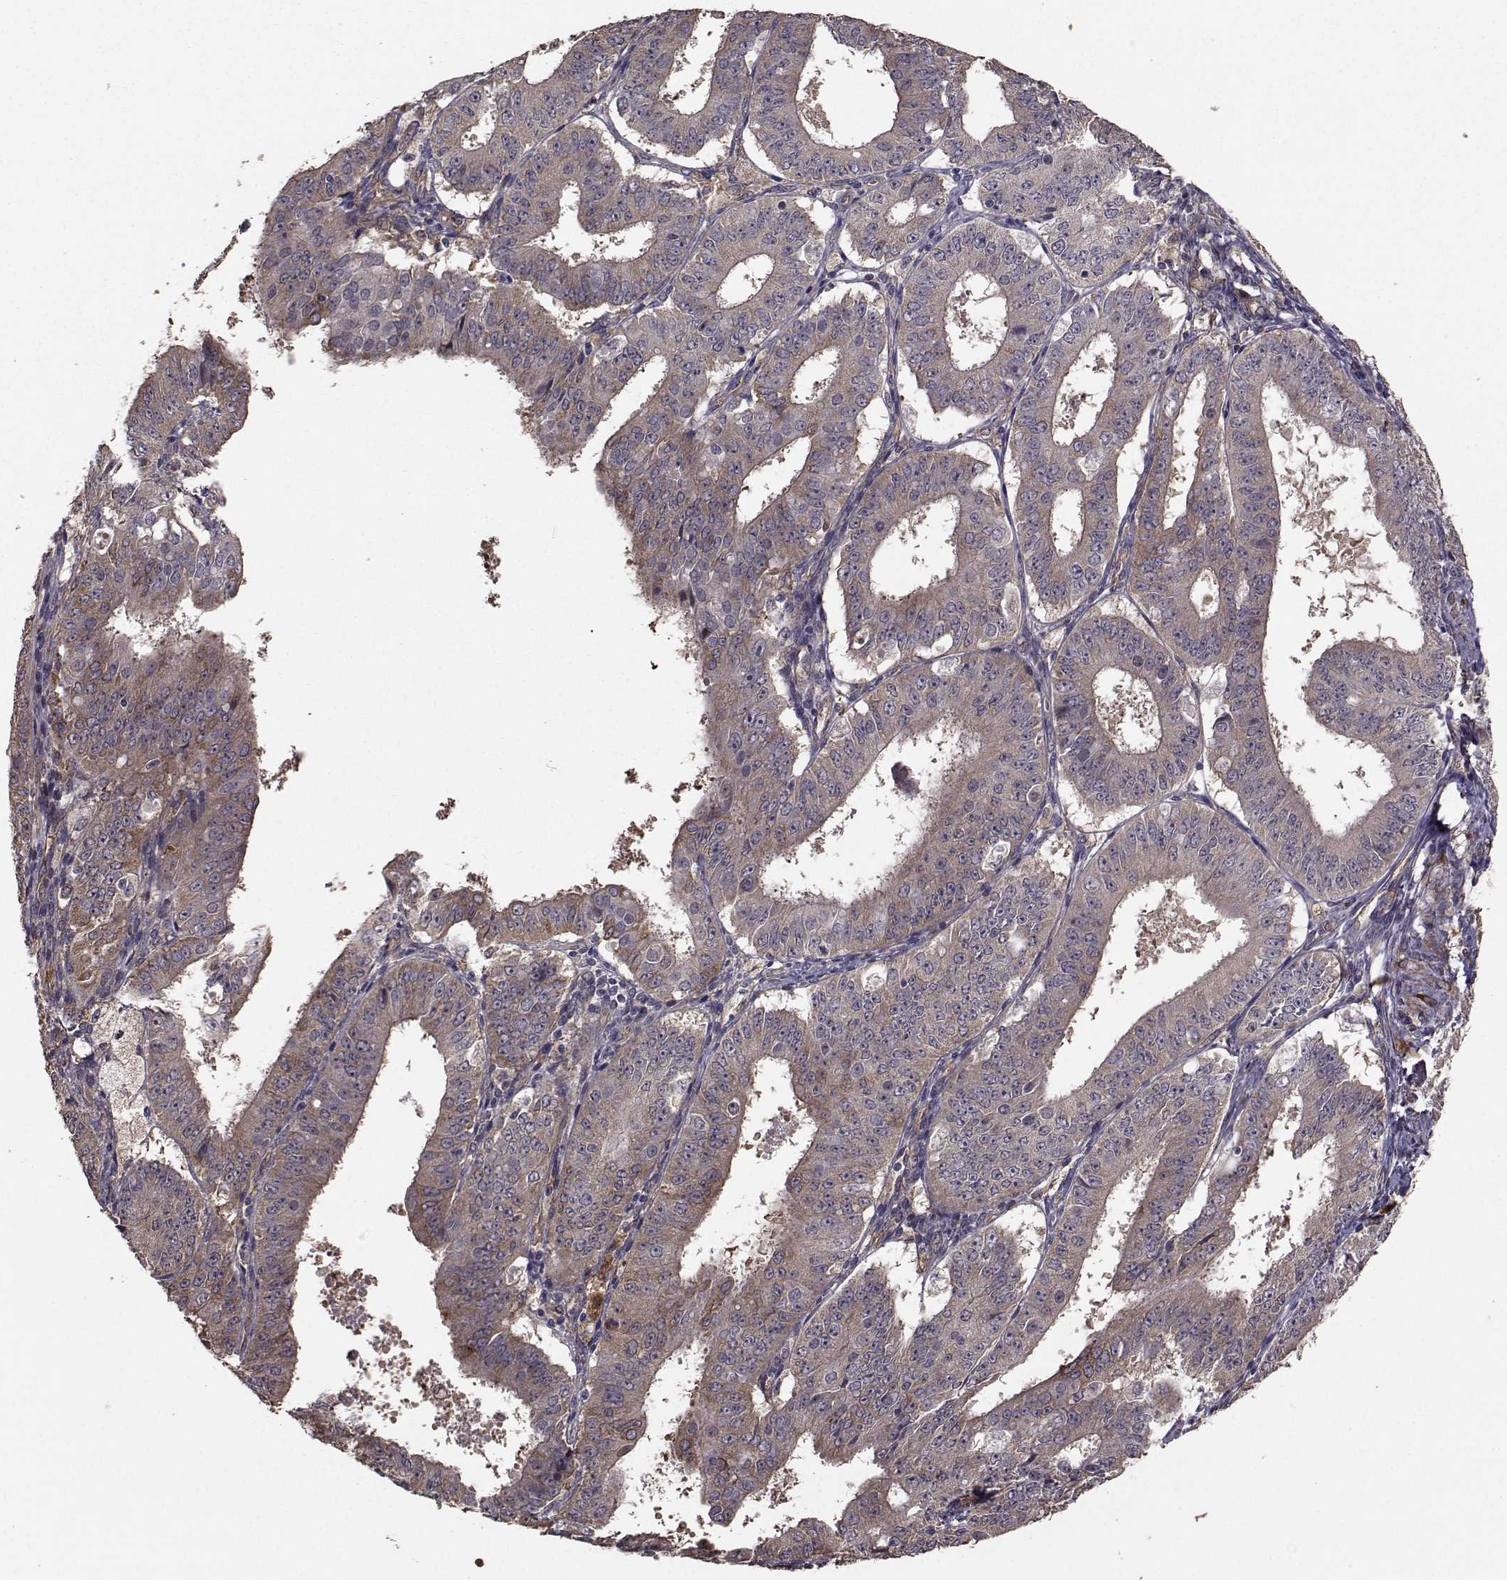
{"staining": {"intensity": "weak", "quantity": ">75%", "location": "cytoplasmic/membranous"}, "tissue": "ovarian cancer", "cell_type": "Tumor cells", "image_type": "cancer", "snomed": [{"axis": "morphology", "description": "Carcinoma, endometroid"}, {"axis": "topography", "description": "Ovary"}], "caption": "Immunohistochemistry (IHC) of ovarian endometroid carcinoma displays low levels of weak cytoplasmic/membranous staining in approximately >75% of tumor cells.", "gene": "TRIP10", "patient": {"sex": "female", "age": 42}}